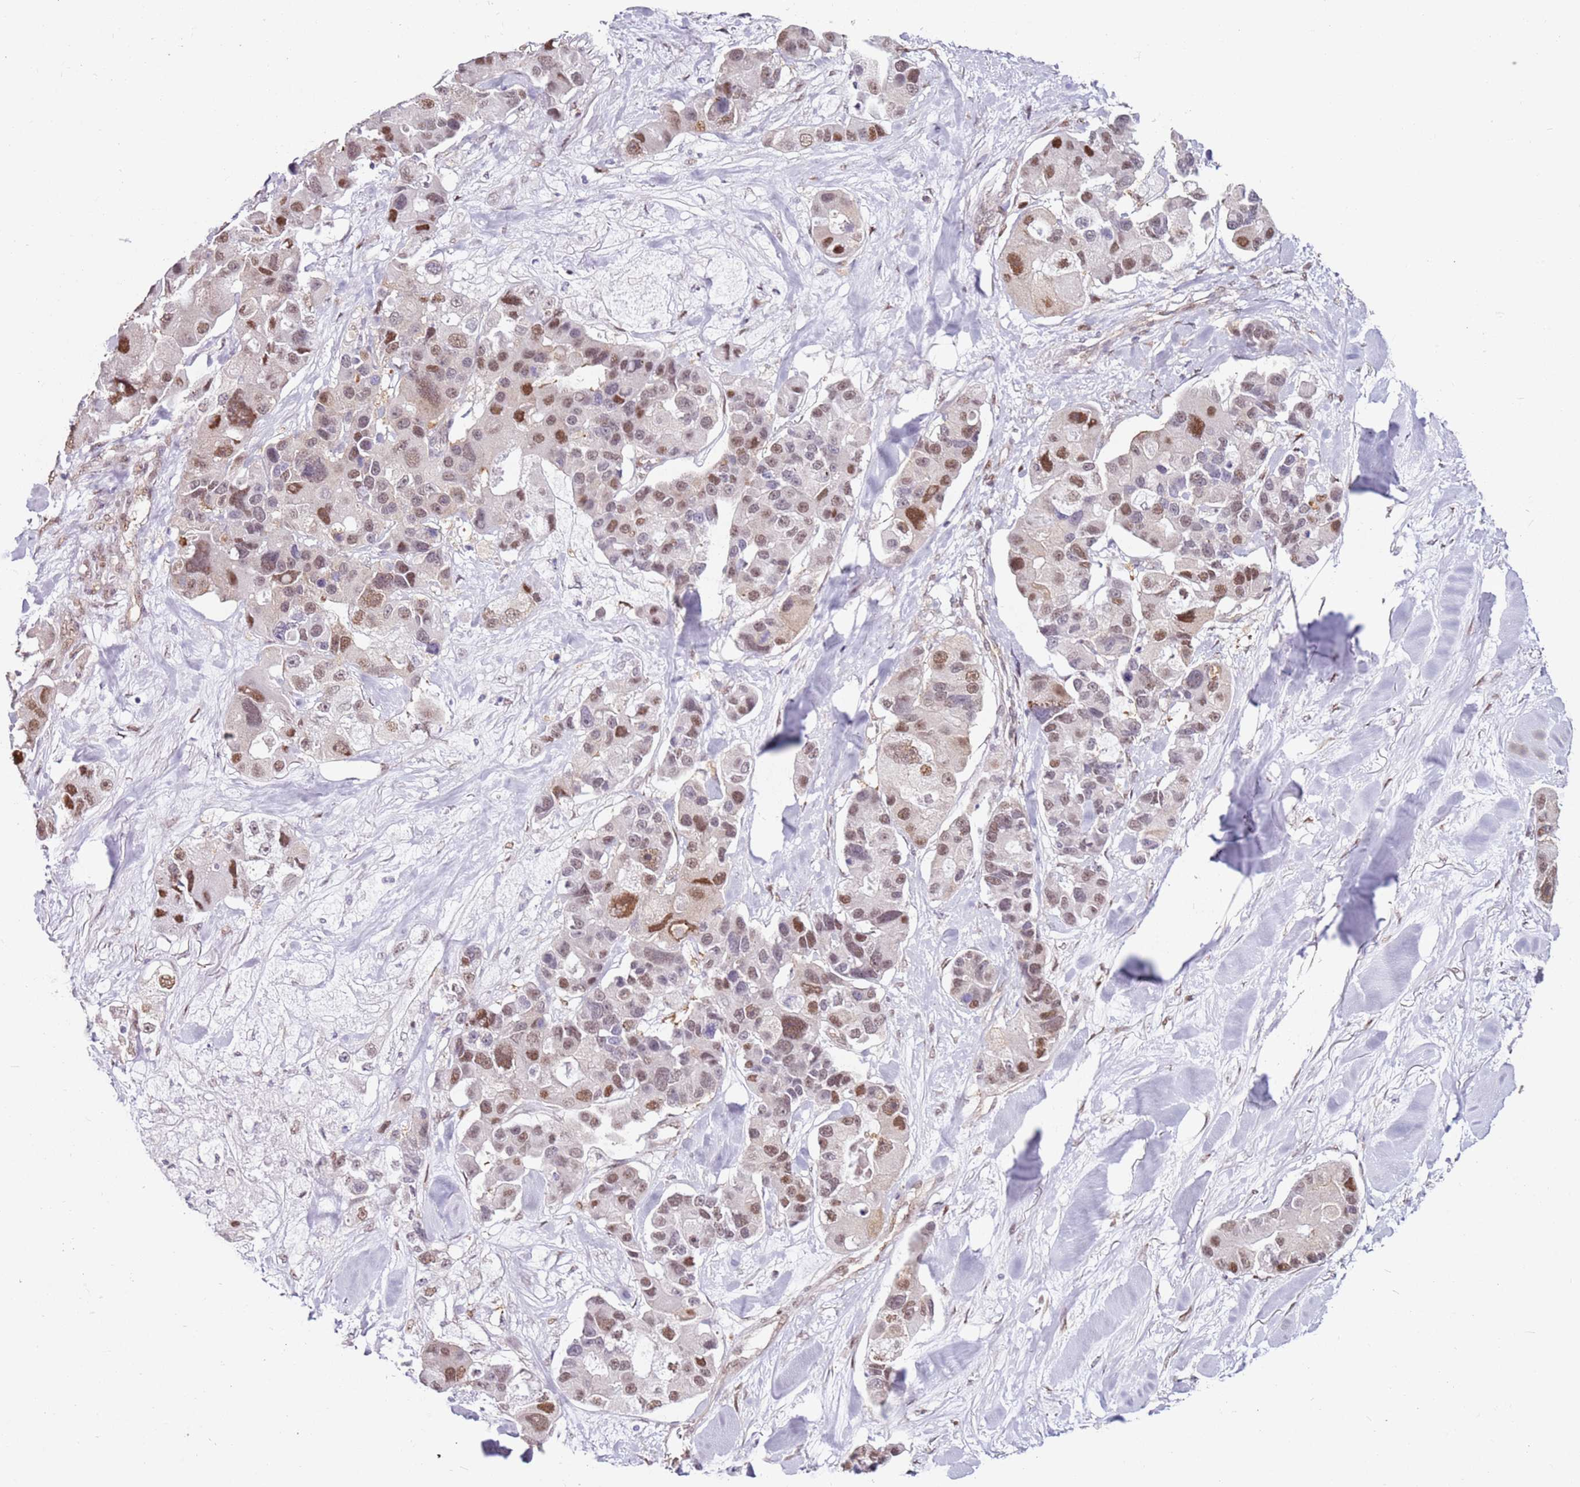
{"staining": {"intensity": "moderate", "quantity": "25%-75%", "location": "nuclear"}, "tissue": "lung cancer", "cell_type": "Tumor cells", "image_type": "cancer", "snomed": [{"axis": "morphology", "description": "Adenocarcinoma, NOS"}, {"axis": "topography", "description": "Lung"}], "caption": "A brown stain highlights moderate nuclear expression of a protein in human lung cancer (adenocarcinoma) tumor cells.", "gene": "PSMD4", "patient": {"sex": "female", "age": 54}}